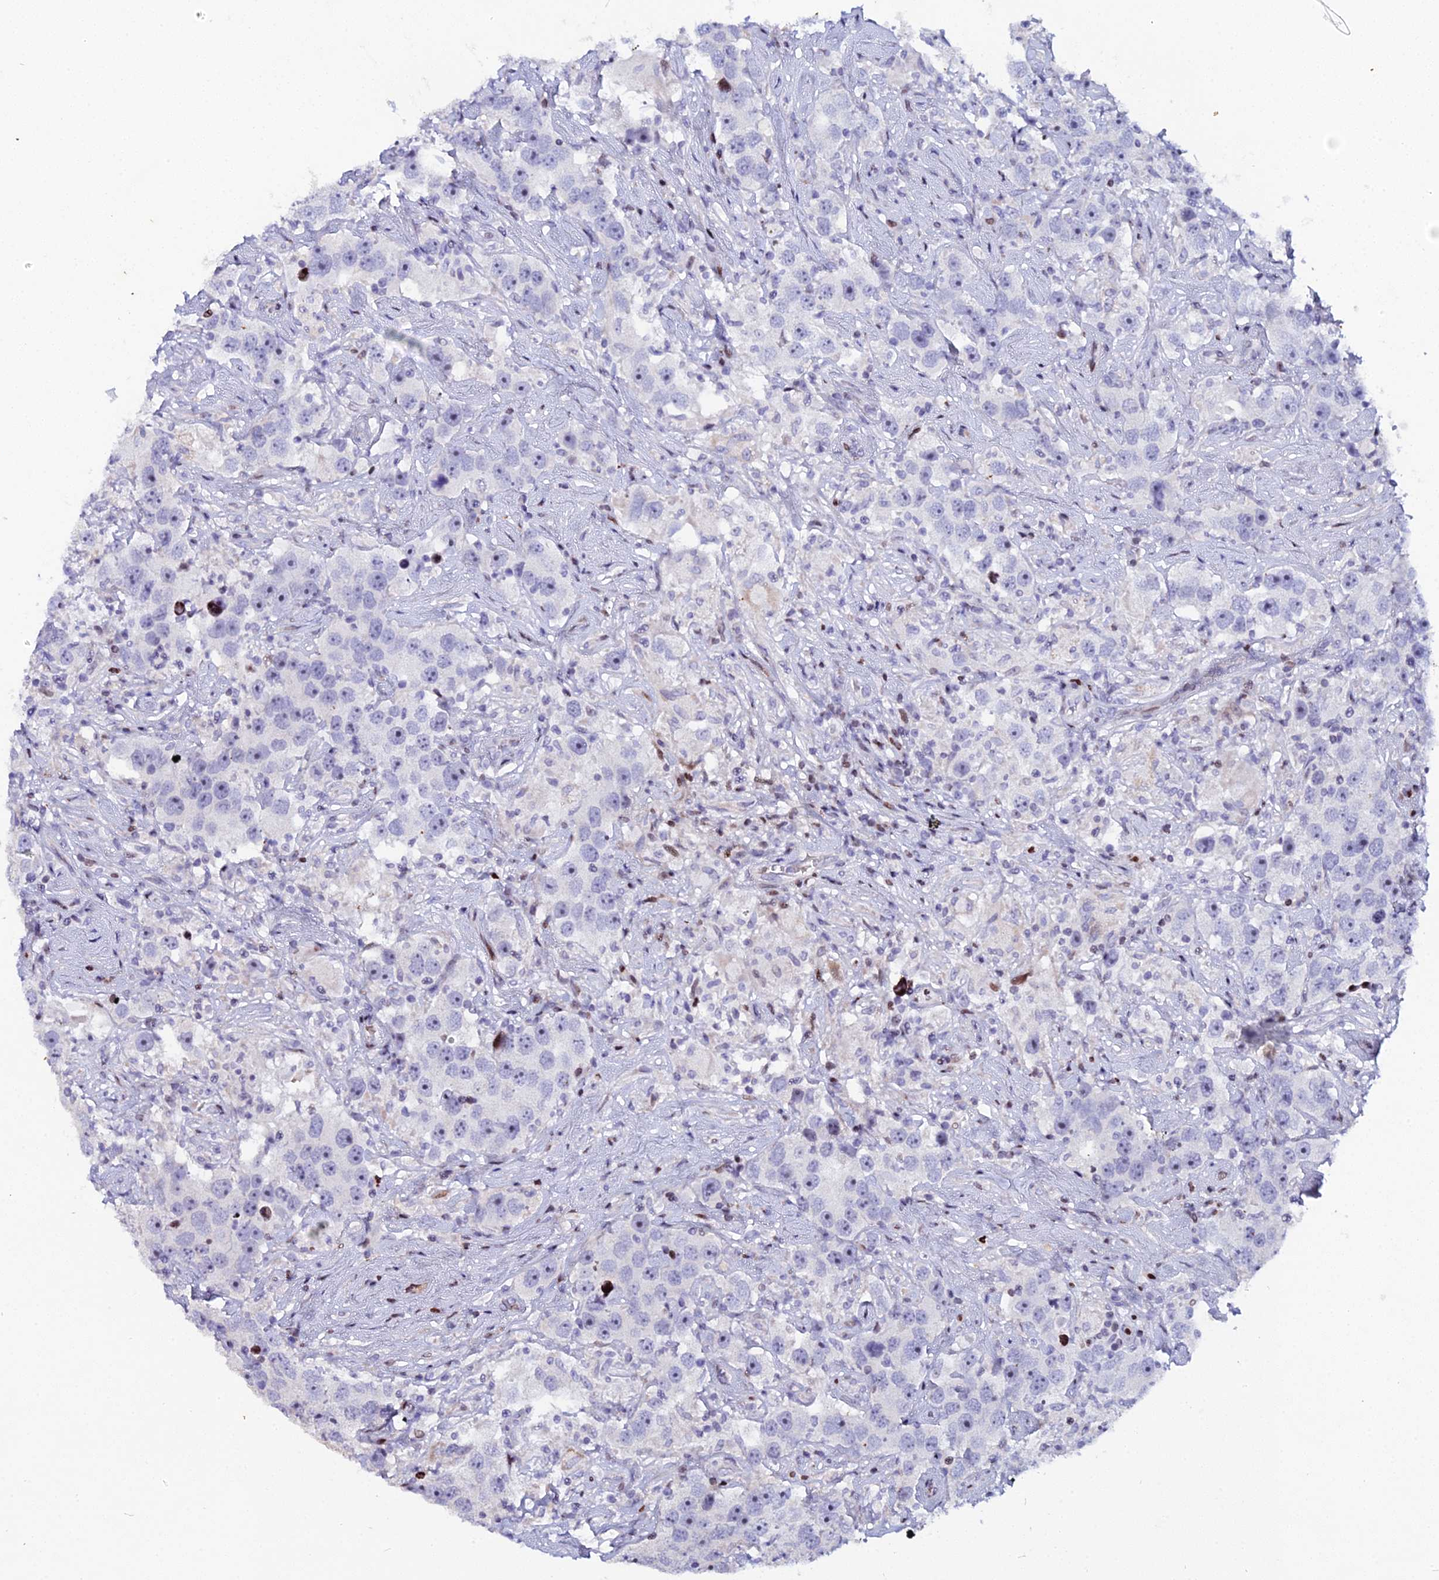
{"staining": {"intensity": "strong", "quantity": "<25%", "location": "nuclear"}, "tissue": "testis cancer", "cell_type": "Tumor cells", "image_type": "cancer", "snomed": [{"axis": "morphology", "description": "Seminoma, NOS"}, {"axis": "topography", "description": "Testis"}], "caption": "IHC staining of seminoma (testis), which demonstrates medium levels of strong nuclear positivity in about <25% of tumor cells indicating strong nuclear protein positivity. The staining was performed using DAB (3,3'-diaminobenzidine) (brown) for protein detection and nuclei were counterstained in hematoxylin (blue).", "gene": "MYNN", "patient": {"sex": "male", "age": 49}}